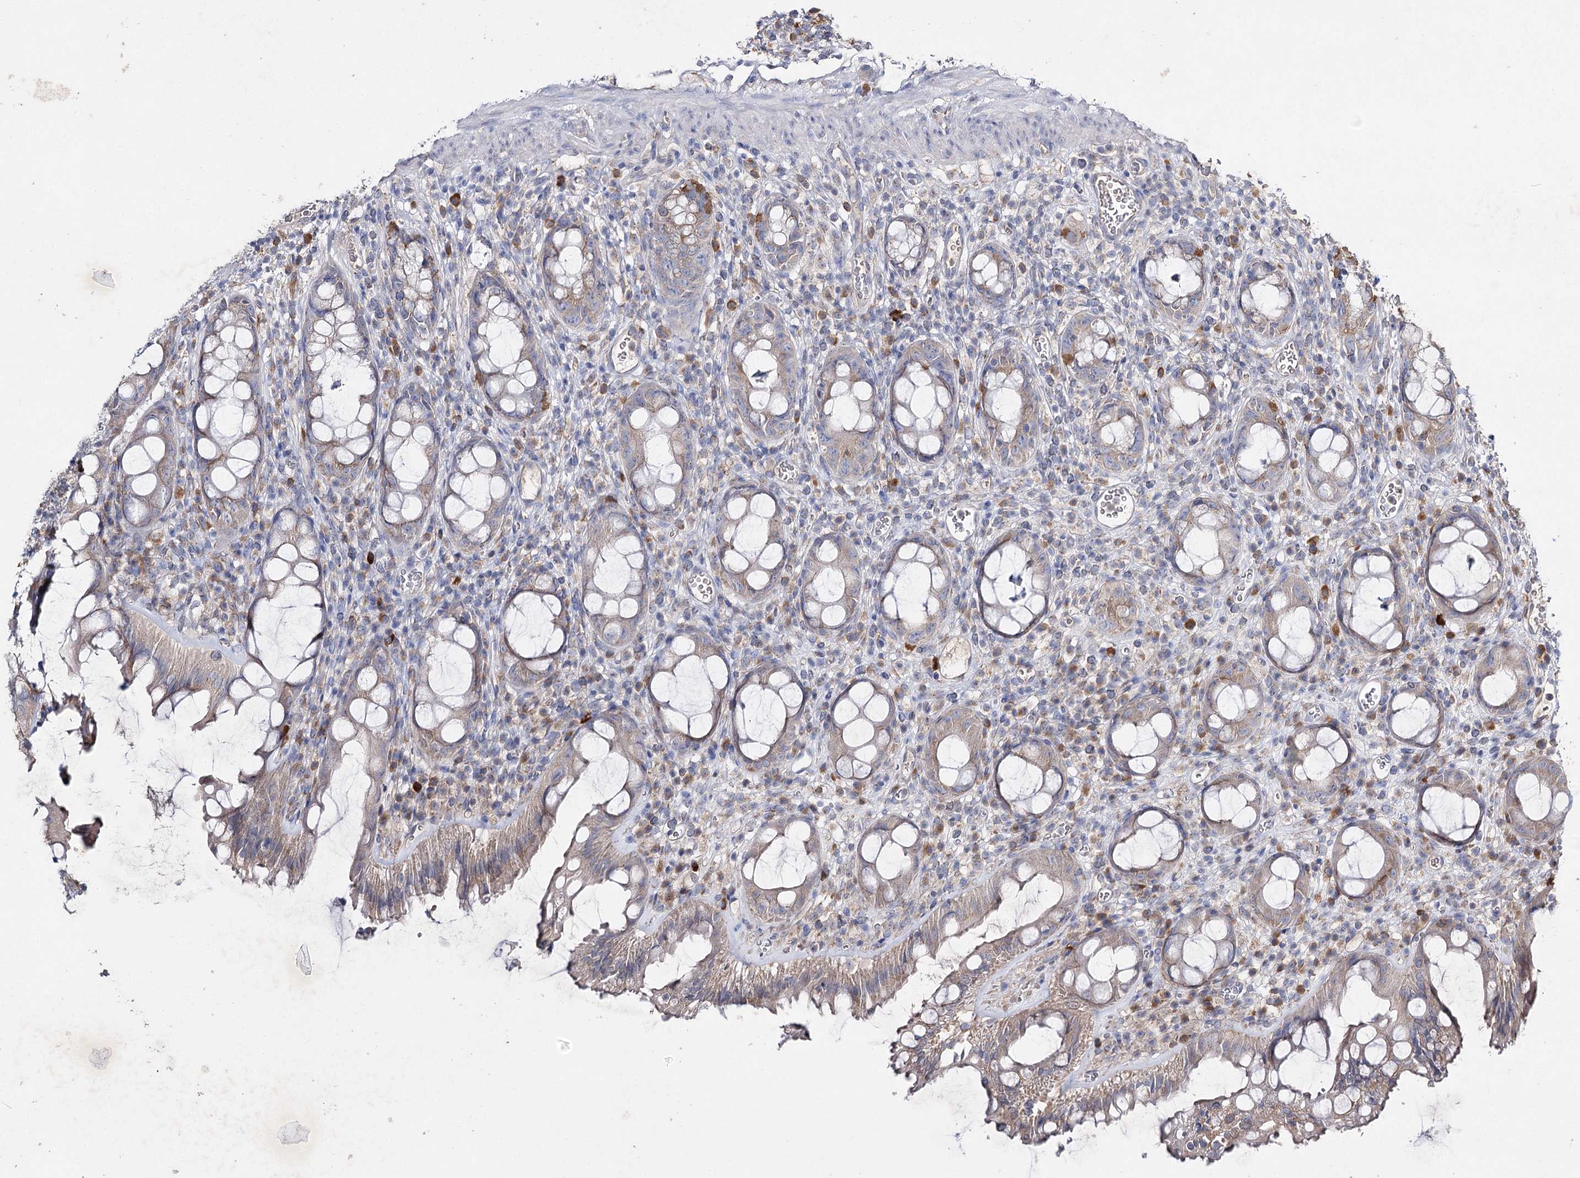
{"staining": {"intensity": "weak", "quantity": "25%-75%", "location": "cytoplasmic/membranous"}, "tissue": "rectum", "cell_type": "Glandular cells", "image_type": "normal", "snomed": [{"axis": "morphology", "description": "Normal tissue, NOS"}, {"axis": "topography", "description": "Rectum"}], "caption": "Rectum stained with a brown dye displays weak cytoplasmic/membranous positive expression in about 25%-75% of glandular cells.", "gene": "IL1RAP", "patient": {"sex": "female", "age": 57}}